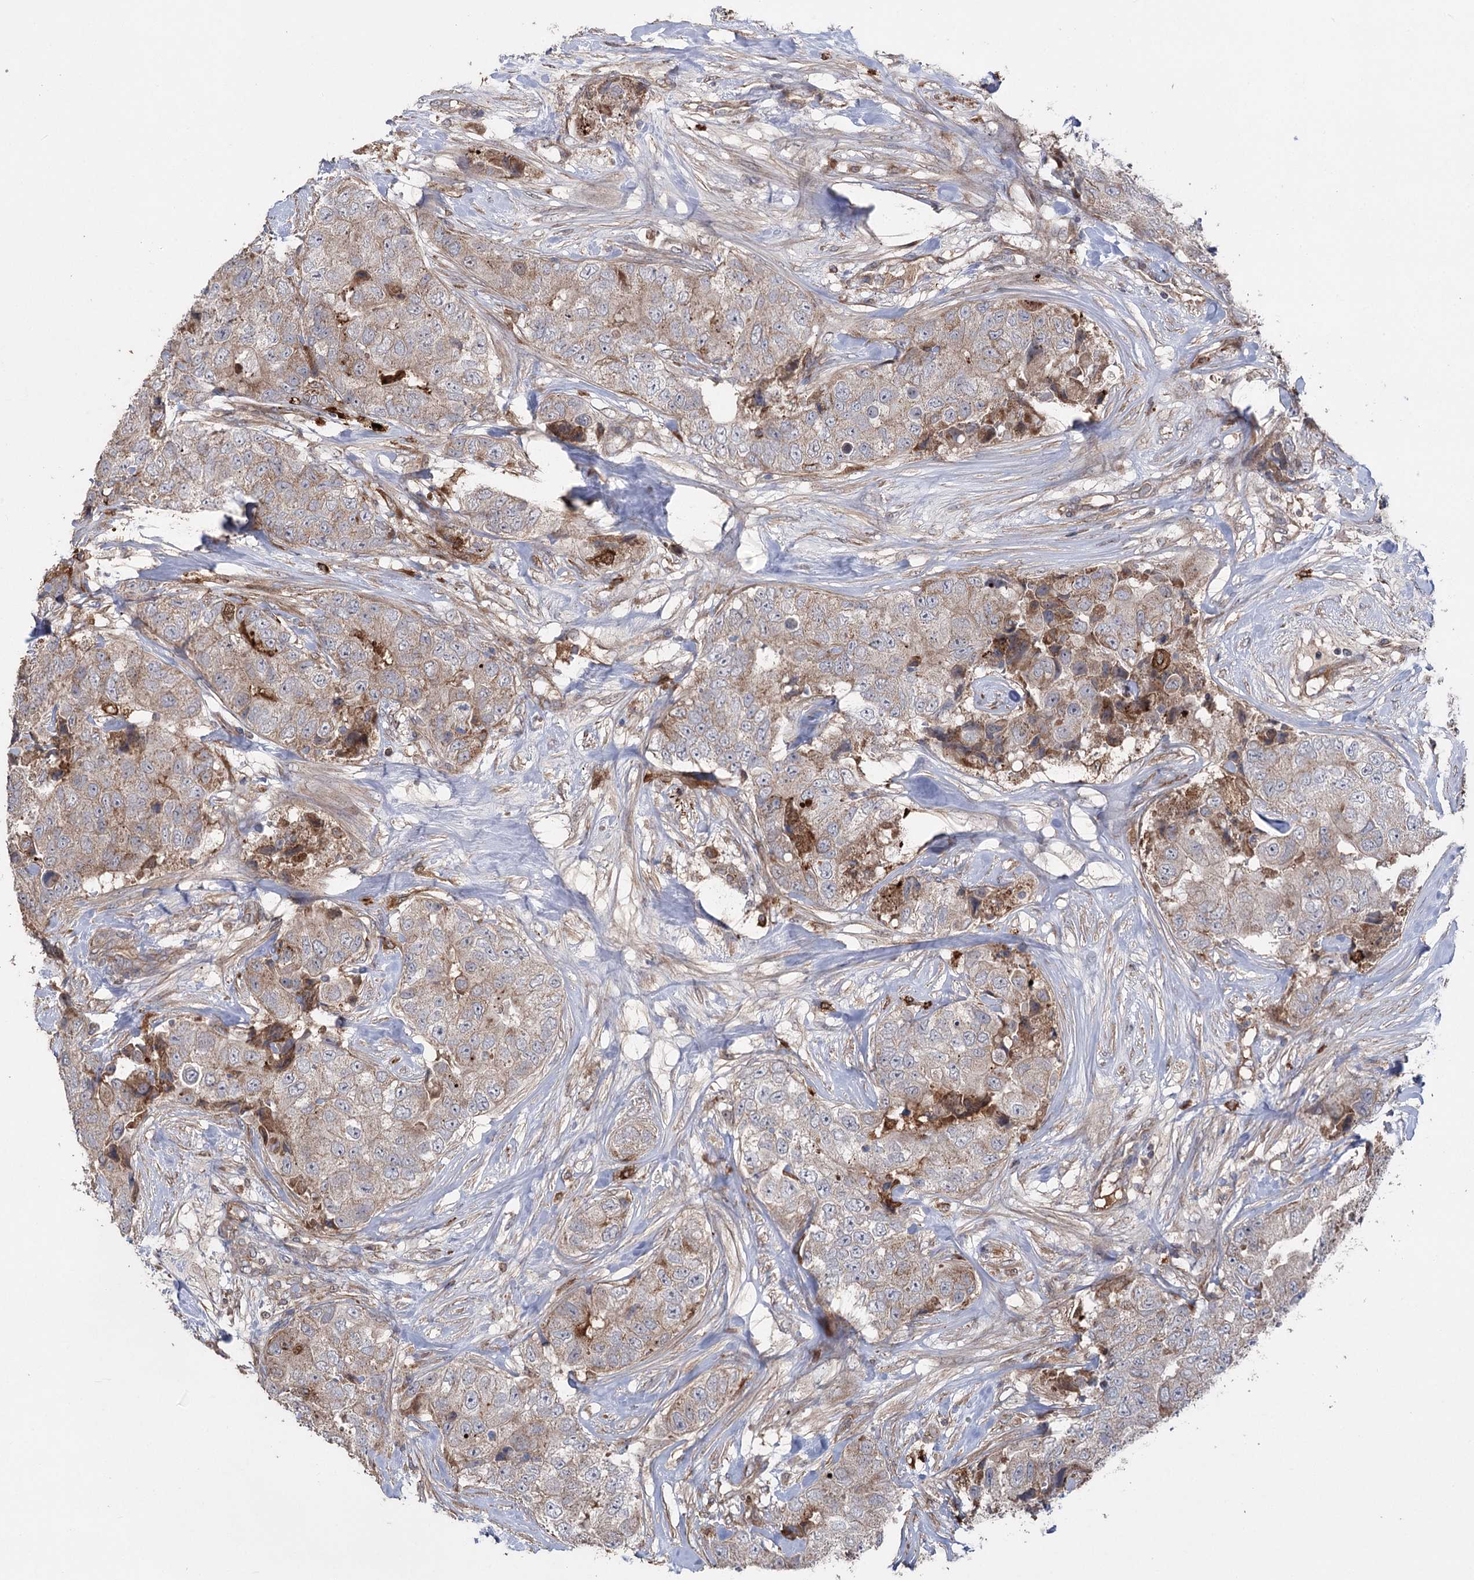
{"staining": {"intensity": "weak", "quantity": "25%-75%", "location": "cytoplasmic/membranous"}, "tissue": "breast cancer", "cell_type": "Tumor cells", "image_type": "cancer", "snomed": [{"axis": "morphology", "description": "Duct carcinoma"}, {"axis": "topography", "description": "Breast"}], "caption": "A high-resolution image shows immunohistochemistry staining of breast cancer (infiltrating ductal carcinoma), which displays weak cytoplasmic/membranous positivity in about 25%-75% of tumor cells.", "gene": "OTUD1", "patient": {"sex": "female", "age": 62}}